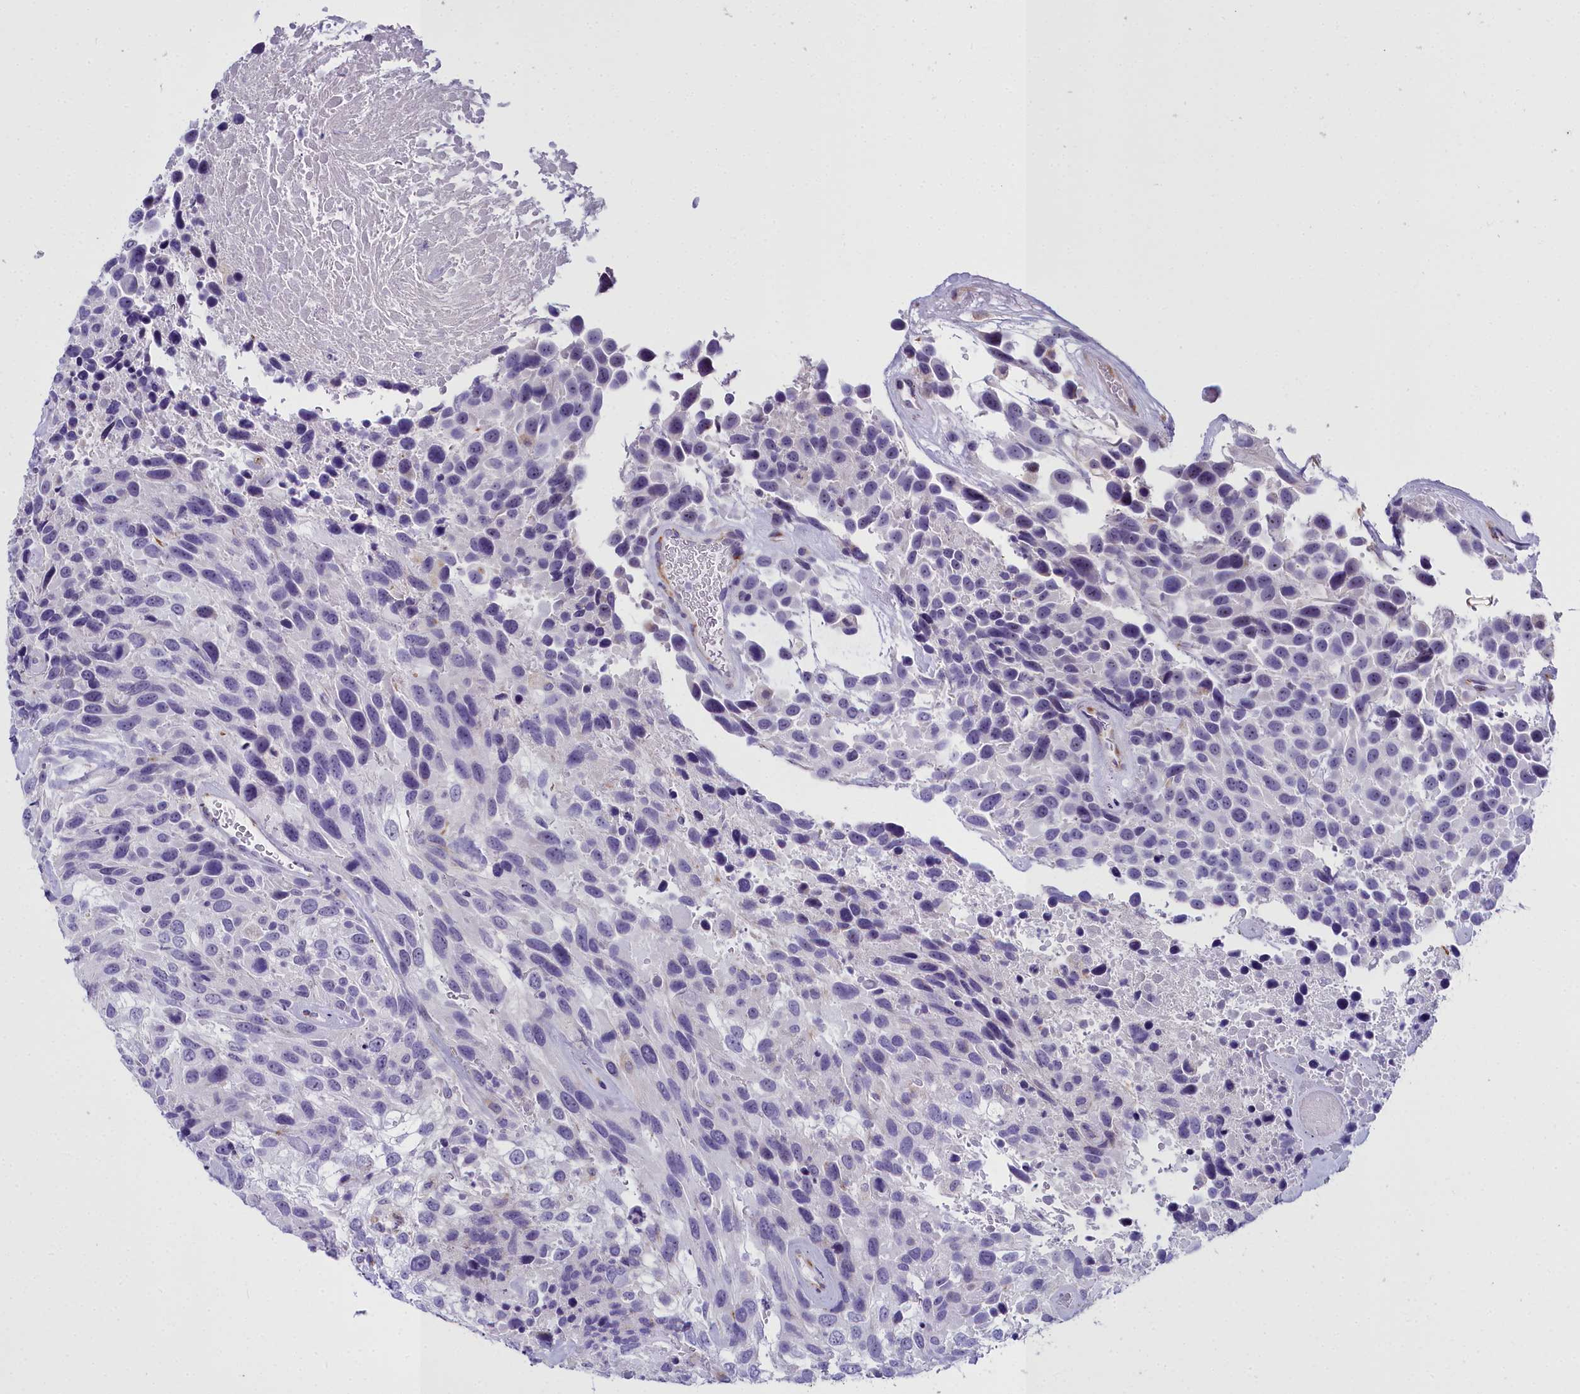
{"staining": {"intensity": "negative", "quantity": "none", "location": "none"}, "tissue": "urothelial cancer", "cell_type": "Tumor cells", "image_type": "cancer", "snomed": [{"axis": "morphology", "description": "Urothelial carcinoma, High grade"}, {"axis": "topography", "description": "Urinary bladder"}], "caption": "DAB immunohistochemical staining of urothelial carcinoma (high-grade) reveals no significant staining in tumor cells.", "gene": "TIMM22", "patient": {"sex": "female", "age": 70}}